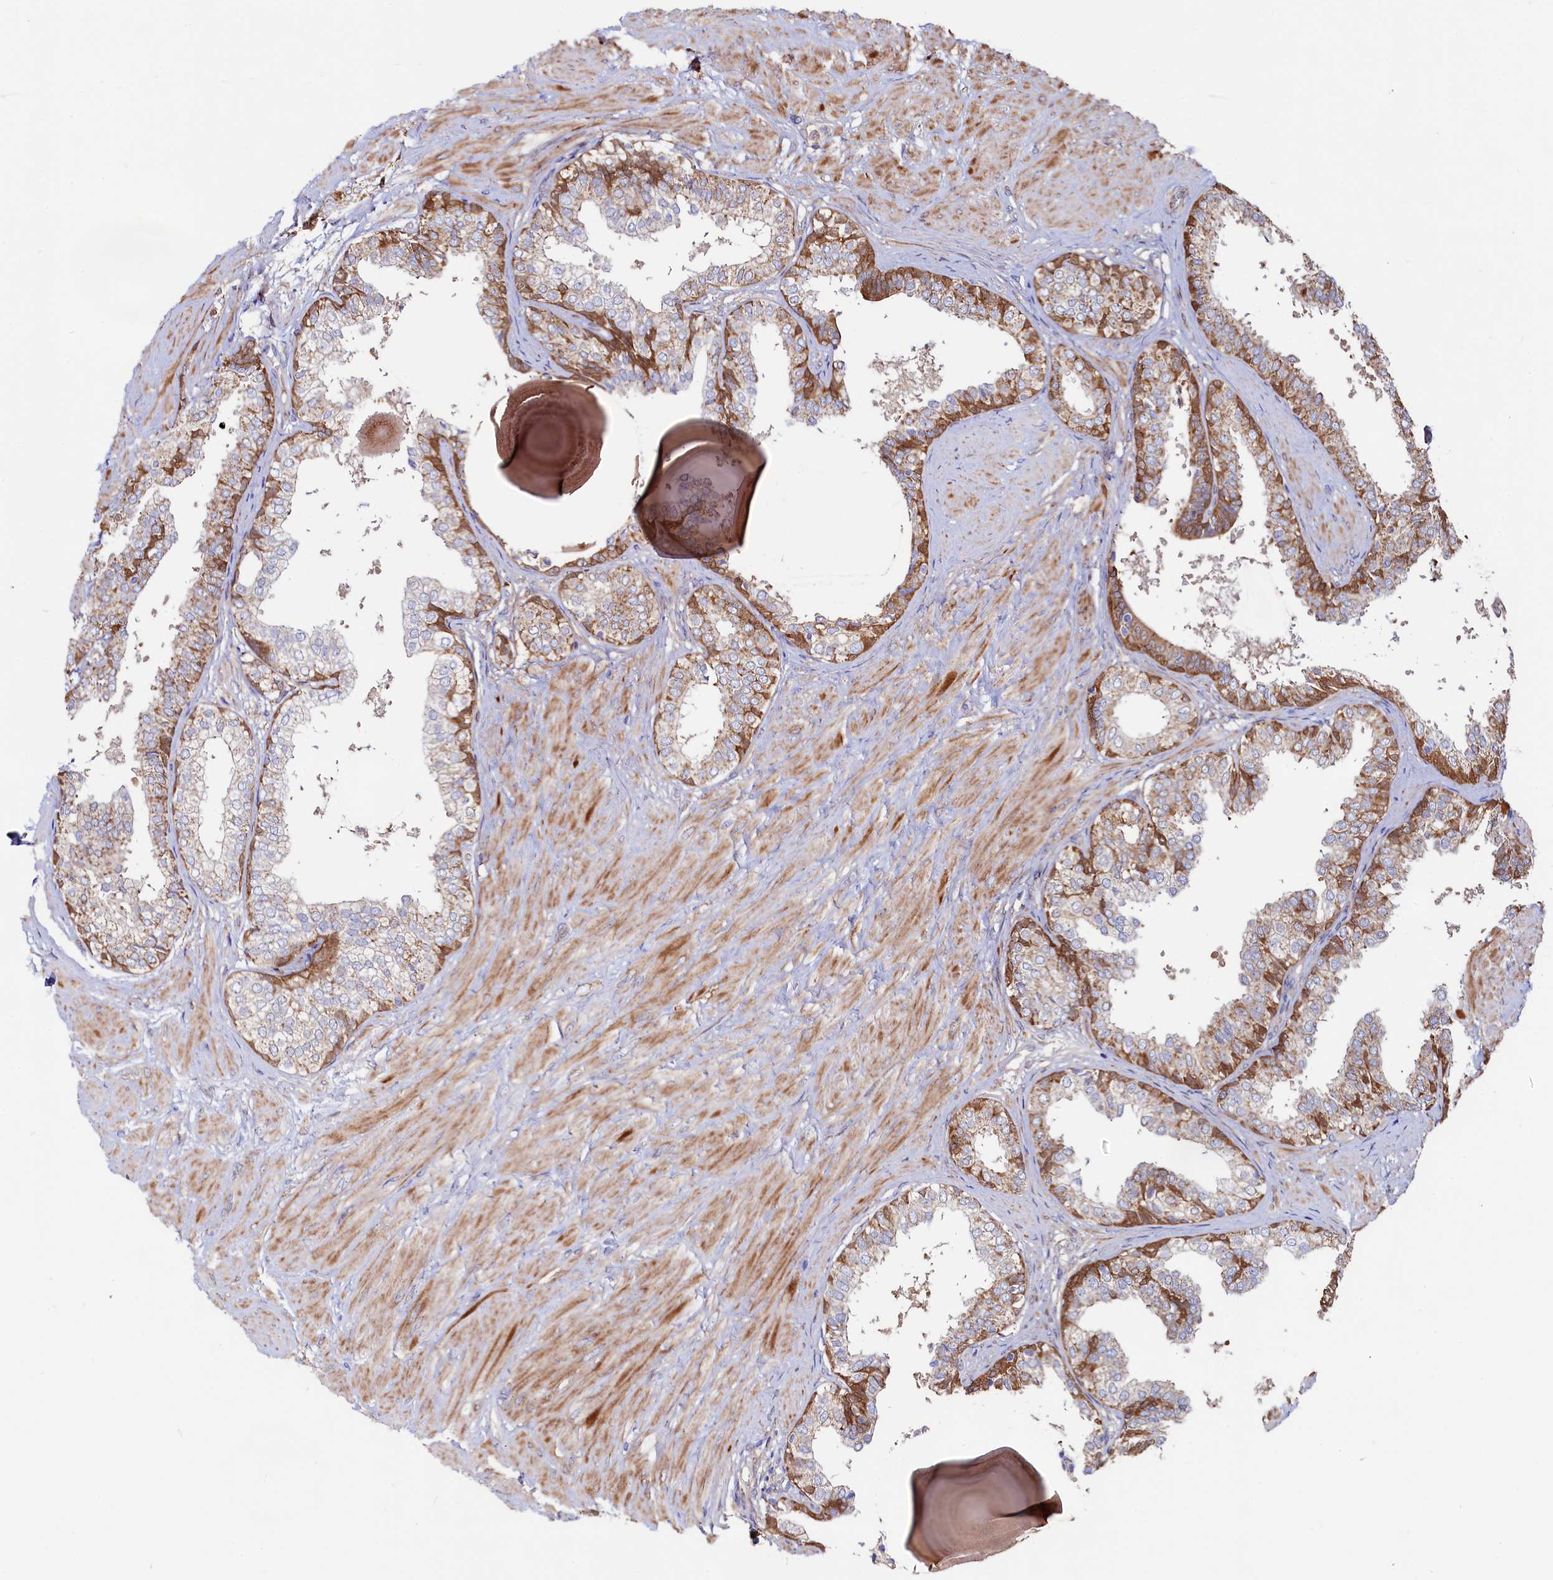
{"staining": {"intensity": "strong", "quantity": "25%-75%", "location": "cytoplasmic/membranous"}, "tissue": "prostate", "cell_type": "Glandular cells", "image_type": "normal", "snomed": [{"axis": "morphology", "description": "Normal tissue, NOS"}, {"axis": "topography", "description": "Prostate"}], "caption": "Immunohistochemistry (IHC) histopathology image of benign prostate: human prostate stained using IHC exhibits high levels of strong protein expression localized specifically in the cytoplasmic/membranous of glandular cells, appearing as a cytoplasmic/membranous brown color.", "gene": "ASTE1", "patient": {"sex": "male", "age": 48}}